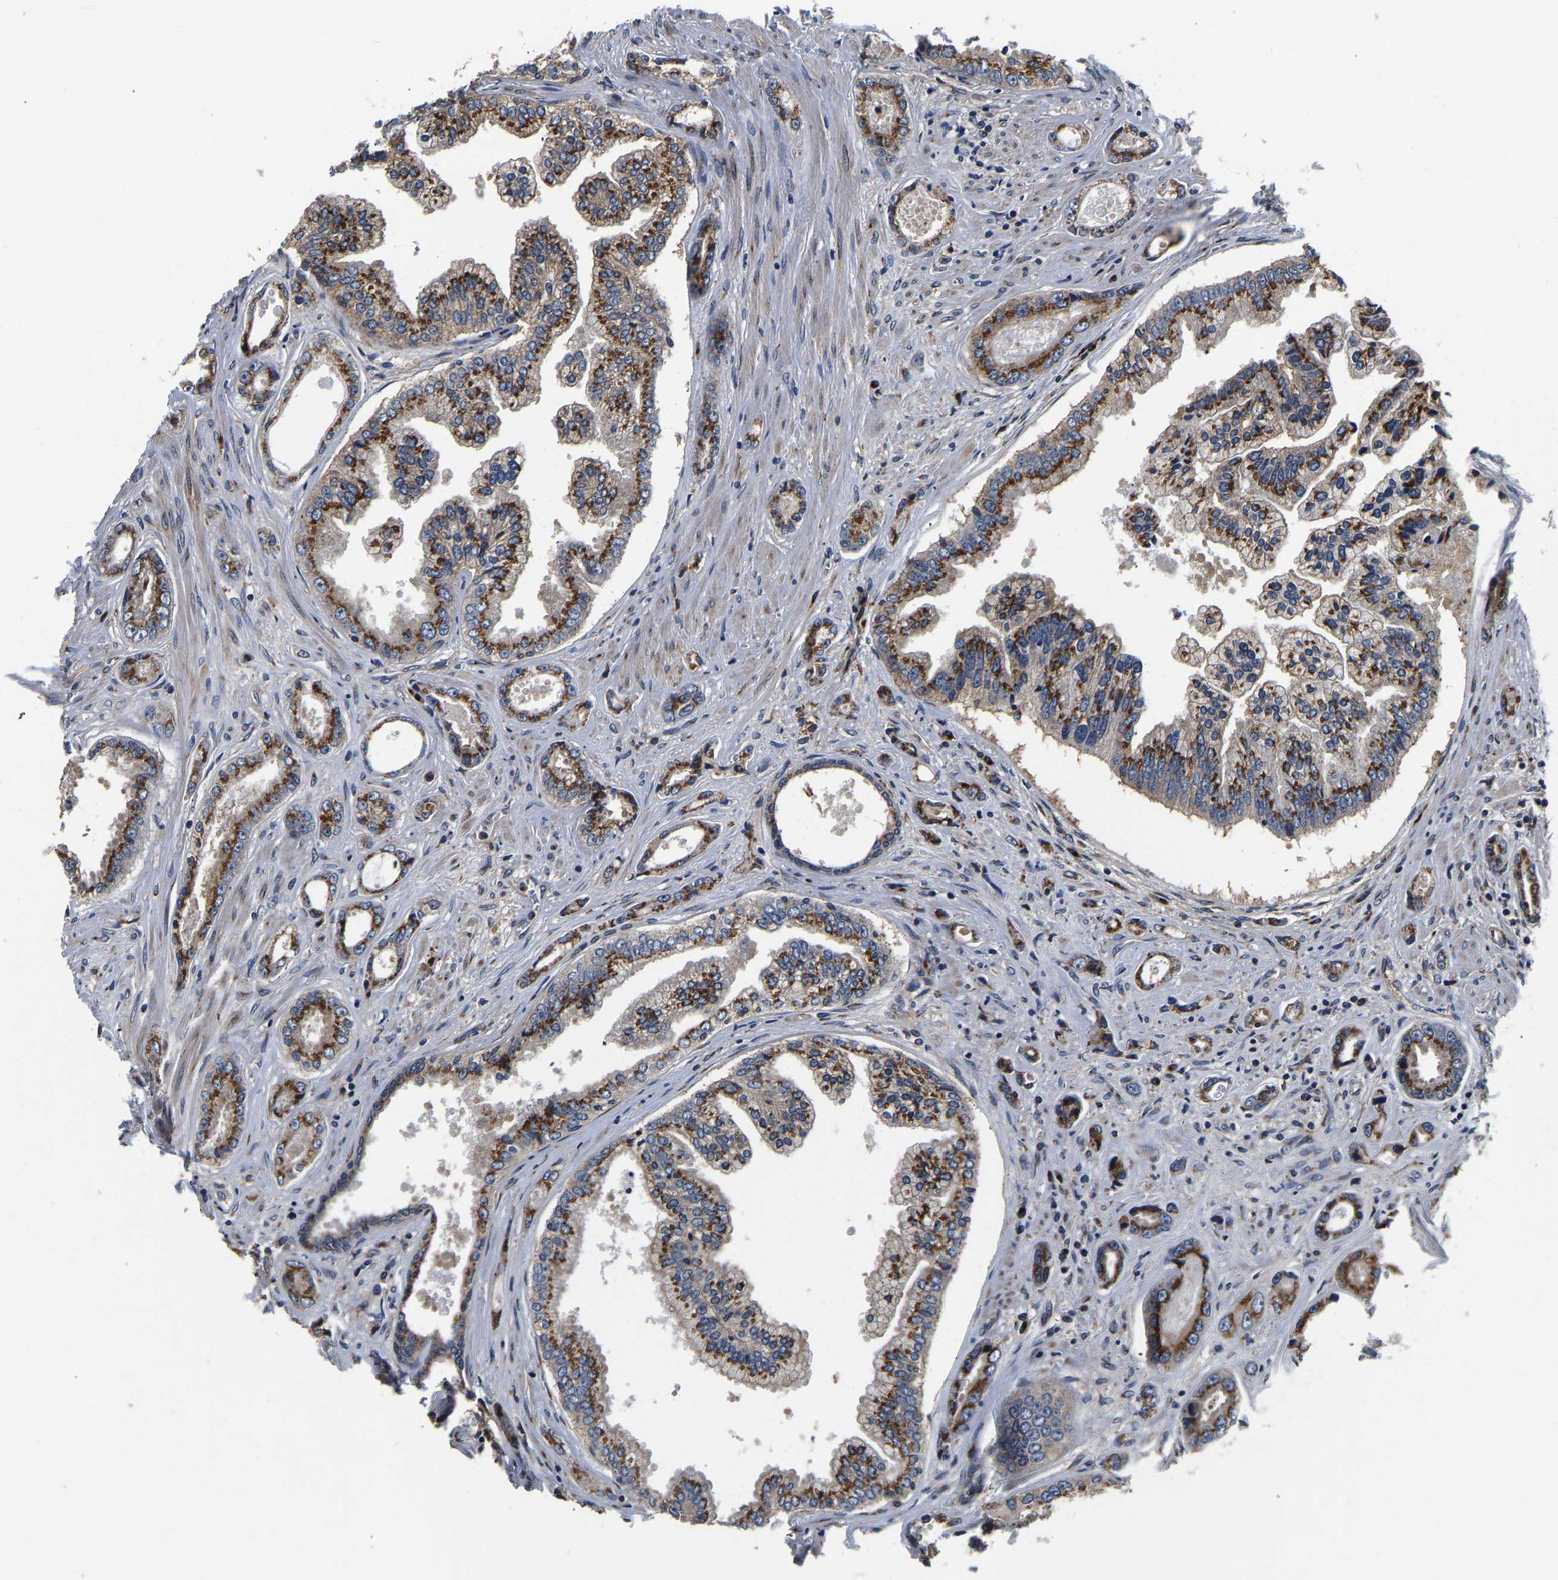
{"staining": {"intensity": "strong", "quantity": ">75%", "location": "cytoplasmic/membranous"}, "tissue": "prostate cancer", "cell_type": "Tumor cells", "image_type": "cancer", "snomed": [{"axis": "morphology", "description": "Adenocarcinoma, High grade"}, {"axis": "topography", "description": "Prostate"}], "caption": "High-grade adenocarcinoma (prostate) stained with a protein marker demonstrates strong staining in tumor cells.", "gene": "RABAC1", "patient": {"sex": "male", "age": 61}}